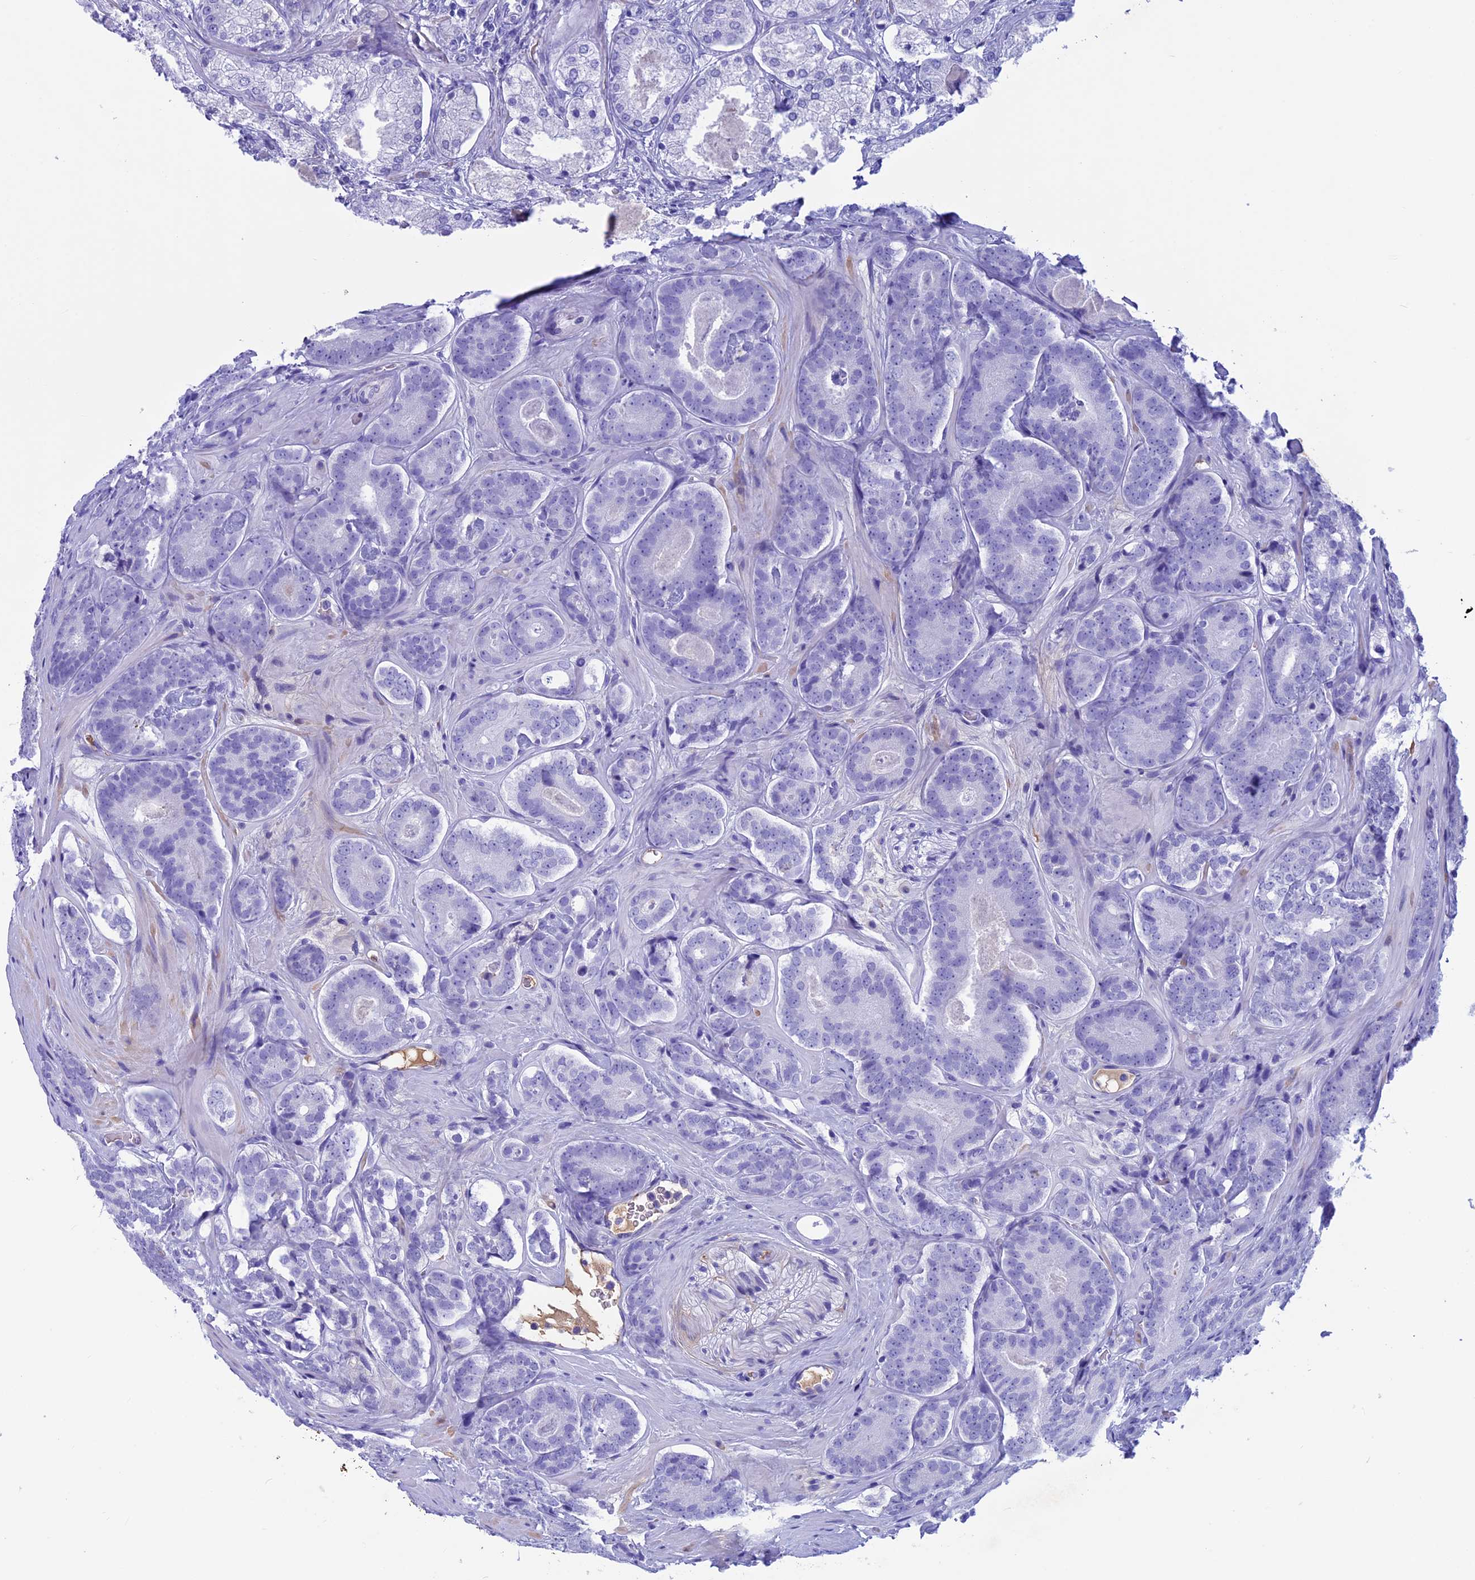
{"staining": {"intensity": "negative", "quantity": "none", "location": "none"}, "tissue": "prostate cancer", "cell_type": "Tumor cells", "image_type": "cancer", "snomed": [{"axis": "morphology", "description": "Adenocarcinoma, High grade"}, {"axis": "topography", "description": "Prostate"}], "caption": "Immunohistochemistry (IHC) of human adenocarcinoma (high-grade) (prostate) displays no staining in tumor cells. (Stains: DAB (3,3'-diaminobenzidine) immunohistochemistry with hematoxylin counter stain, Microscopy: brightfield microscopy at high magnification).", "gene": "IGSF6", "patient": {"sex": "male", "age": 63}}